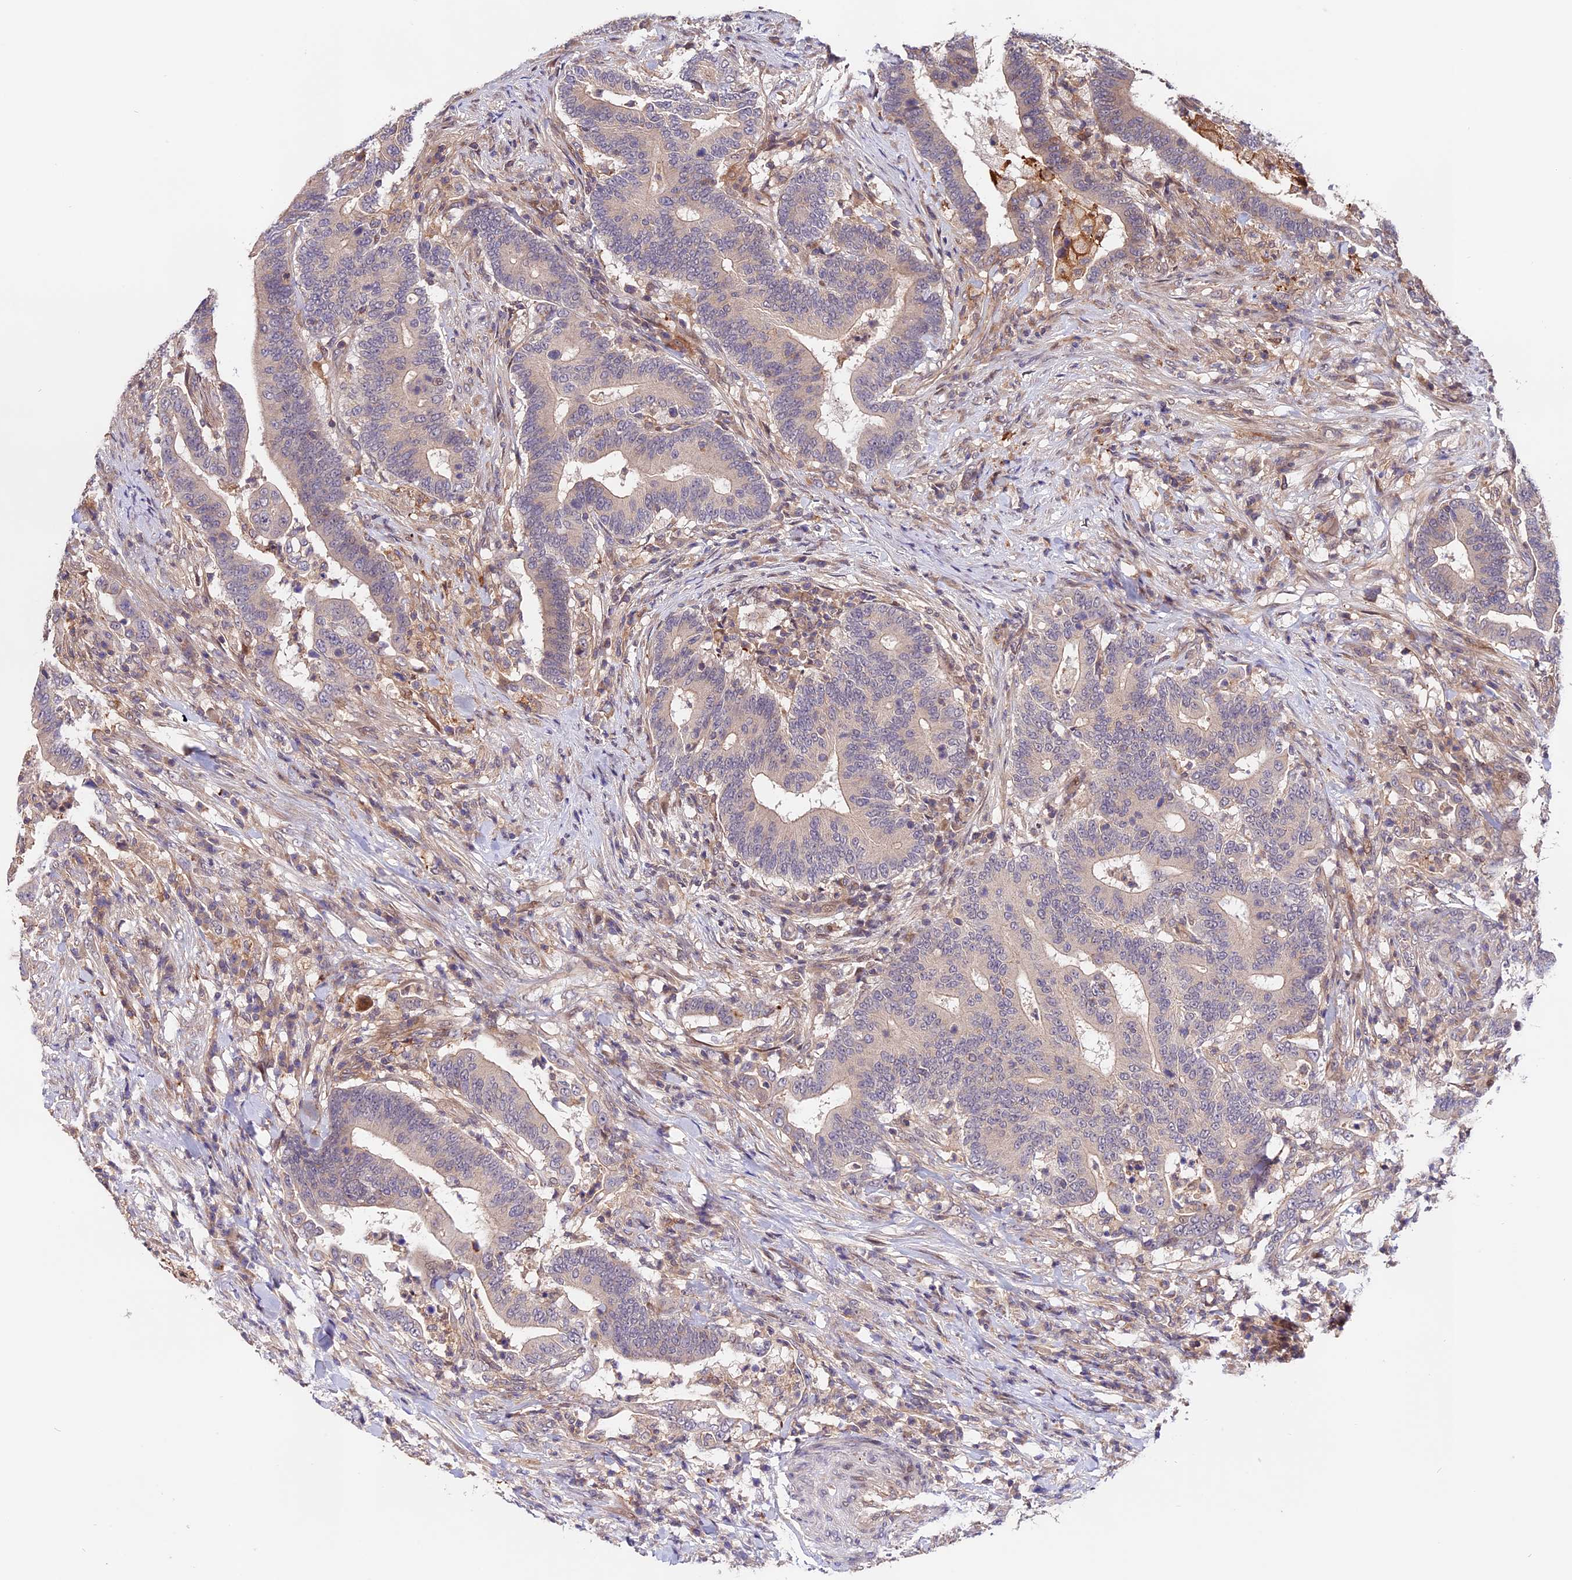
{"staining": {"intensity": "weak", "quantity": "<25%", "location": "cytoplasmic/membranous"}, "tissue": "colorectal cancer", "cell_type": "Tumor cells", "image_type": "cancer", "snomed": [{"axis": "morphology", "description": "Adenocarcinoma, NOS"}, {"axis": "topography", "description": "Colon"}], "caption": "Immunohistochemical staining of colorectal adenocarcinoma reveals no significant positivity in tumor cells. (DAB (3,3'-diaminobenzidine) IHC with hematoxylin counter stain).", "gene": "CACNA1H", "patient": {"sex": "female", "age": 66}}